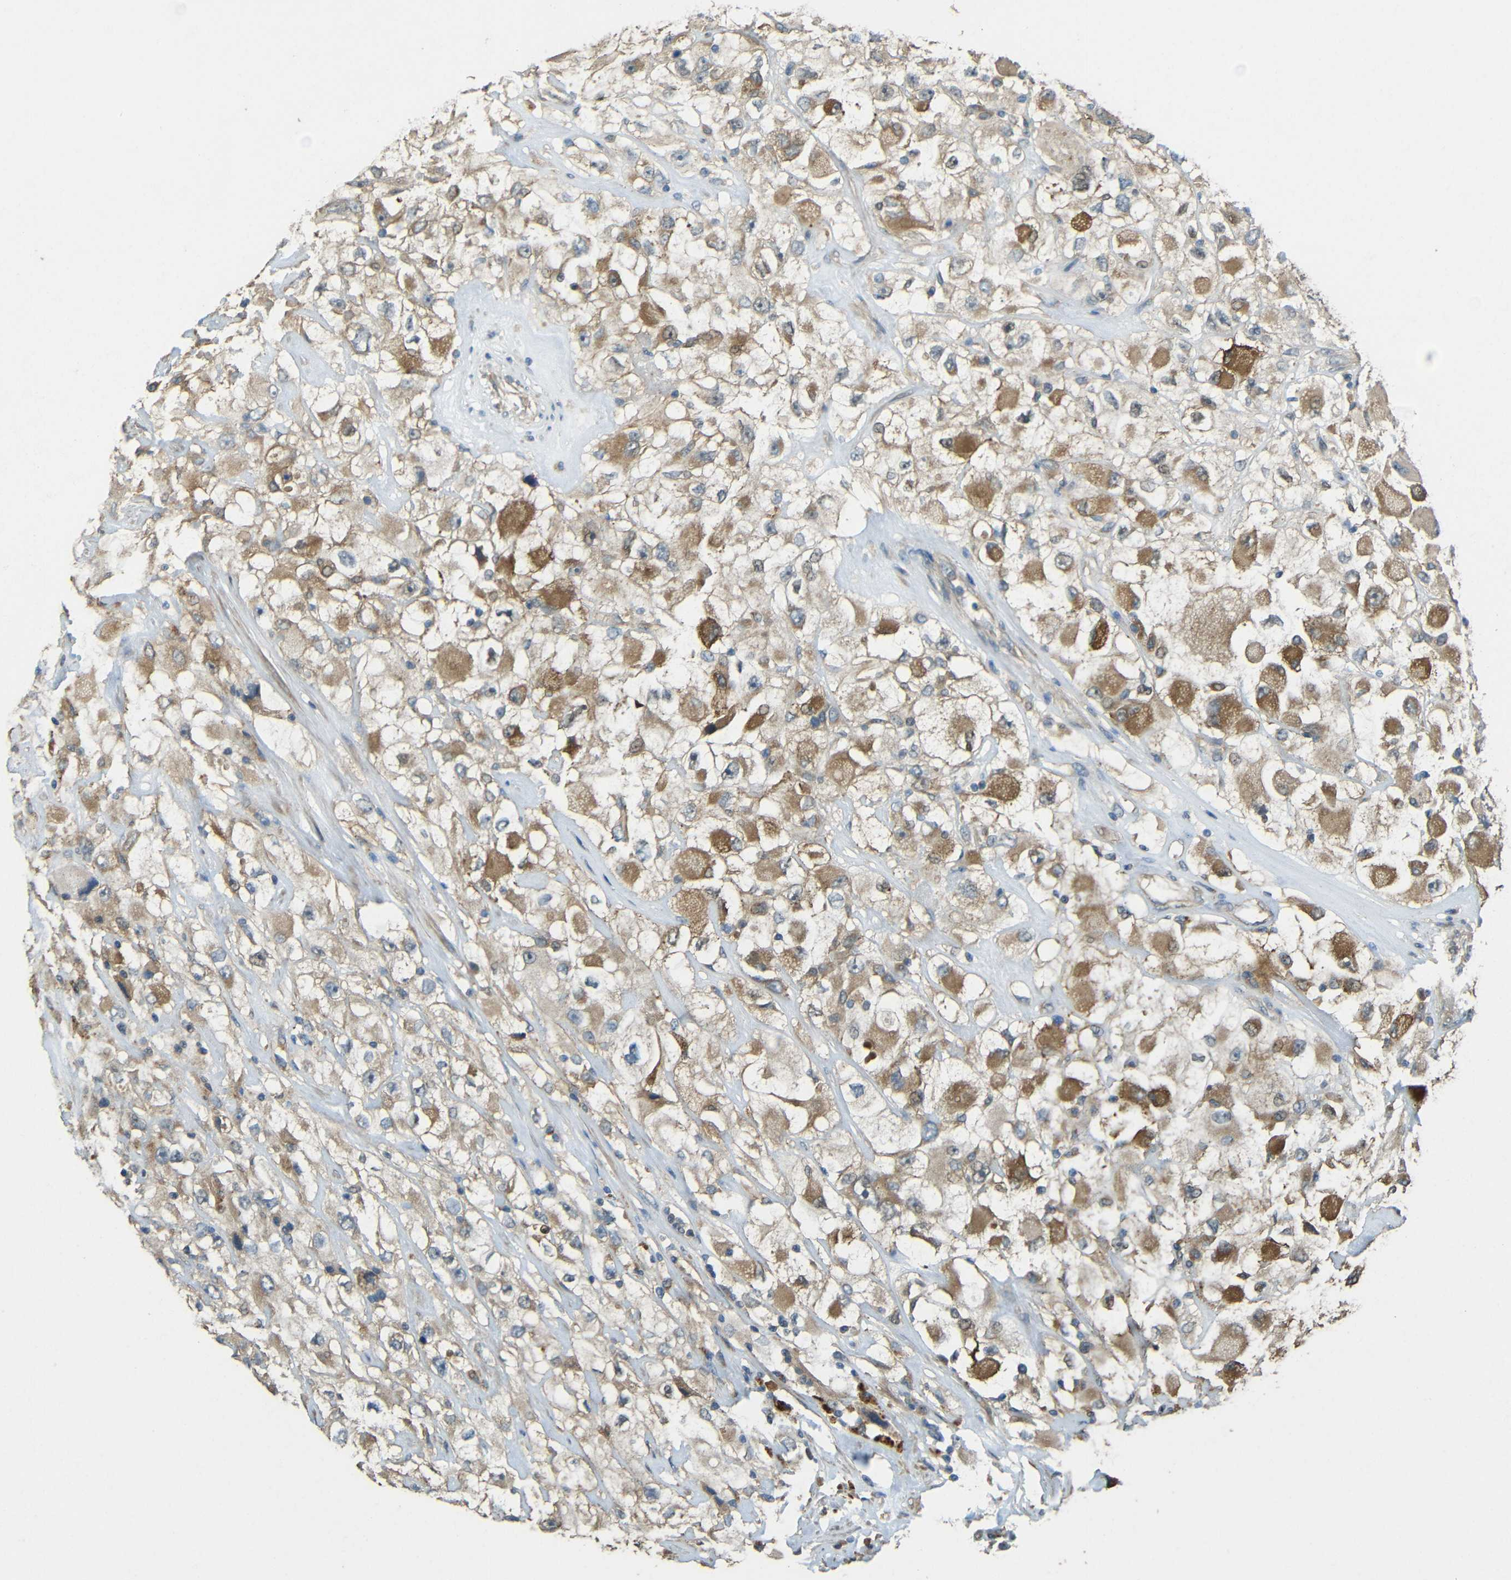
{"staining": {"intensity": "moderate", "quantity": "25%-75%", "location": "cytoplasmic/membranous"}, "tissue": "renal cancer", "cell_type": "Tumor cells", "image_type": "cancer", "snomed": [{"axis": "morphology", "description": "Adenocarcinoma, NOS"}, {"axis": "topography", "description": "Kidney"}], "caption": "IHC (DAB (3,3'-diaminobenzidine)) staining of human renal cancer exhibits moderate cytoplasmic/membranous protein staining in approximately 25%-75% of tumor cells.", "gene": "ACACA", "patient": {"sex": "female", "age": 52}}